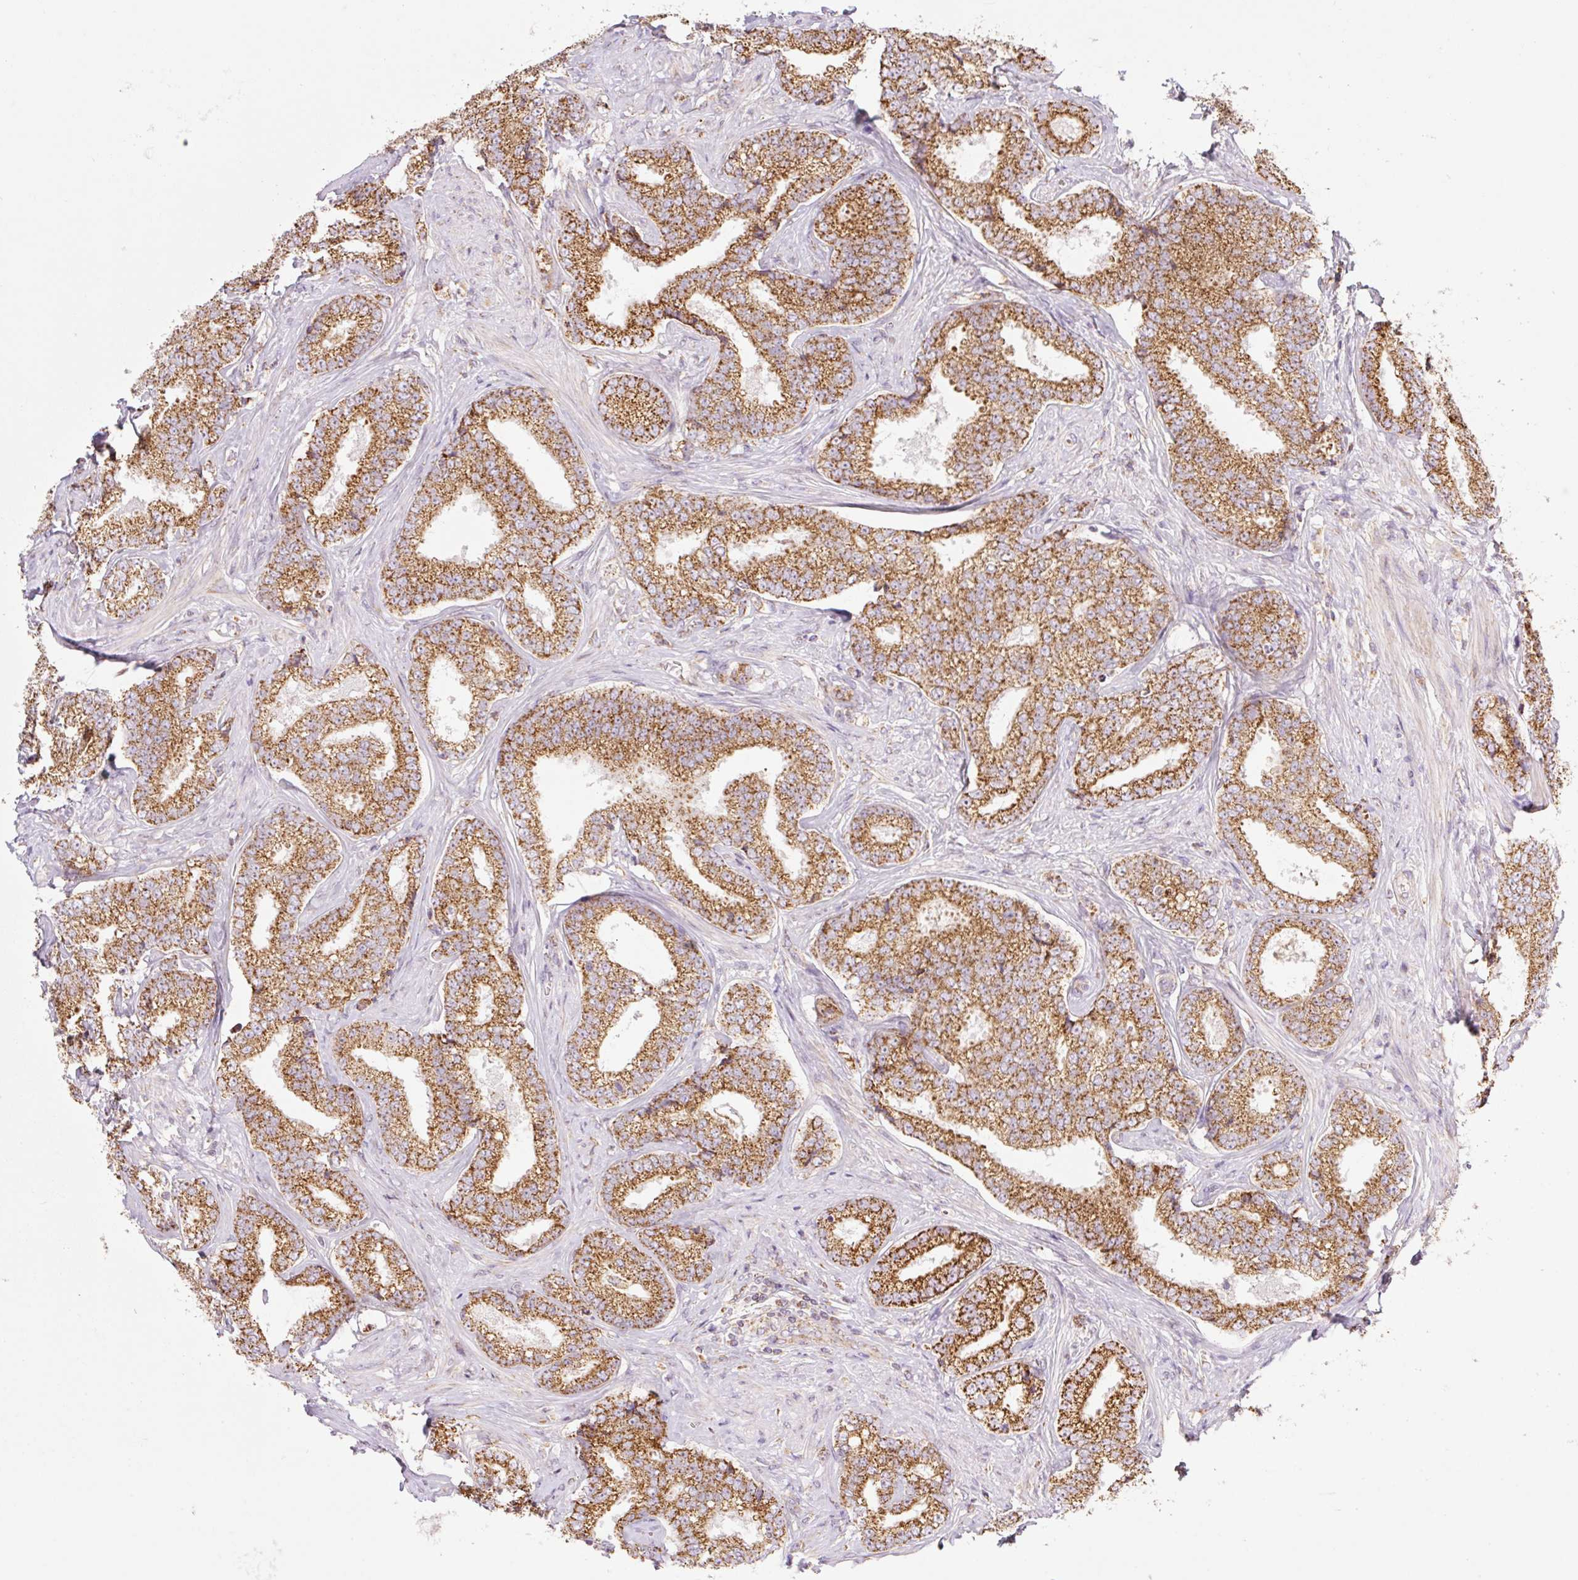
{"staining": {"intensity": "strong", "quantity": ">75%", "location": "cytoplasmic/membranous"}, "tissue": "prostate cancer", "cell_type": "Tumor cells", "image_type": "cancer", "snomed": [{"axis": "morphology", "description": "Adenocarcinoma, Low grade"}, {"axis": "topography", "description": "Prostate"}], "caption": "Human prostate cancer stained for a protein (brown) displays strong cytoplasmic/membranous positive positivity in approximately >75% of tumor cells.", "gene": "GOSR2", "patient": {"sex": "male", "age": 63}}